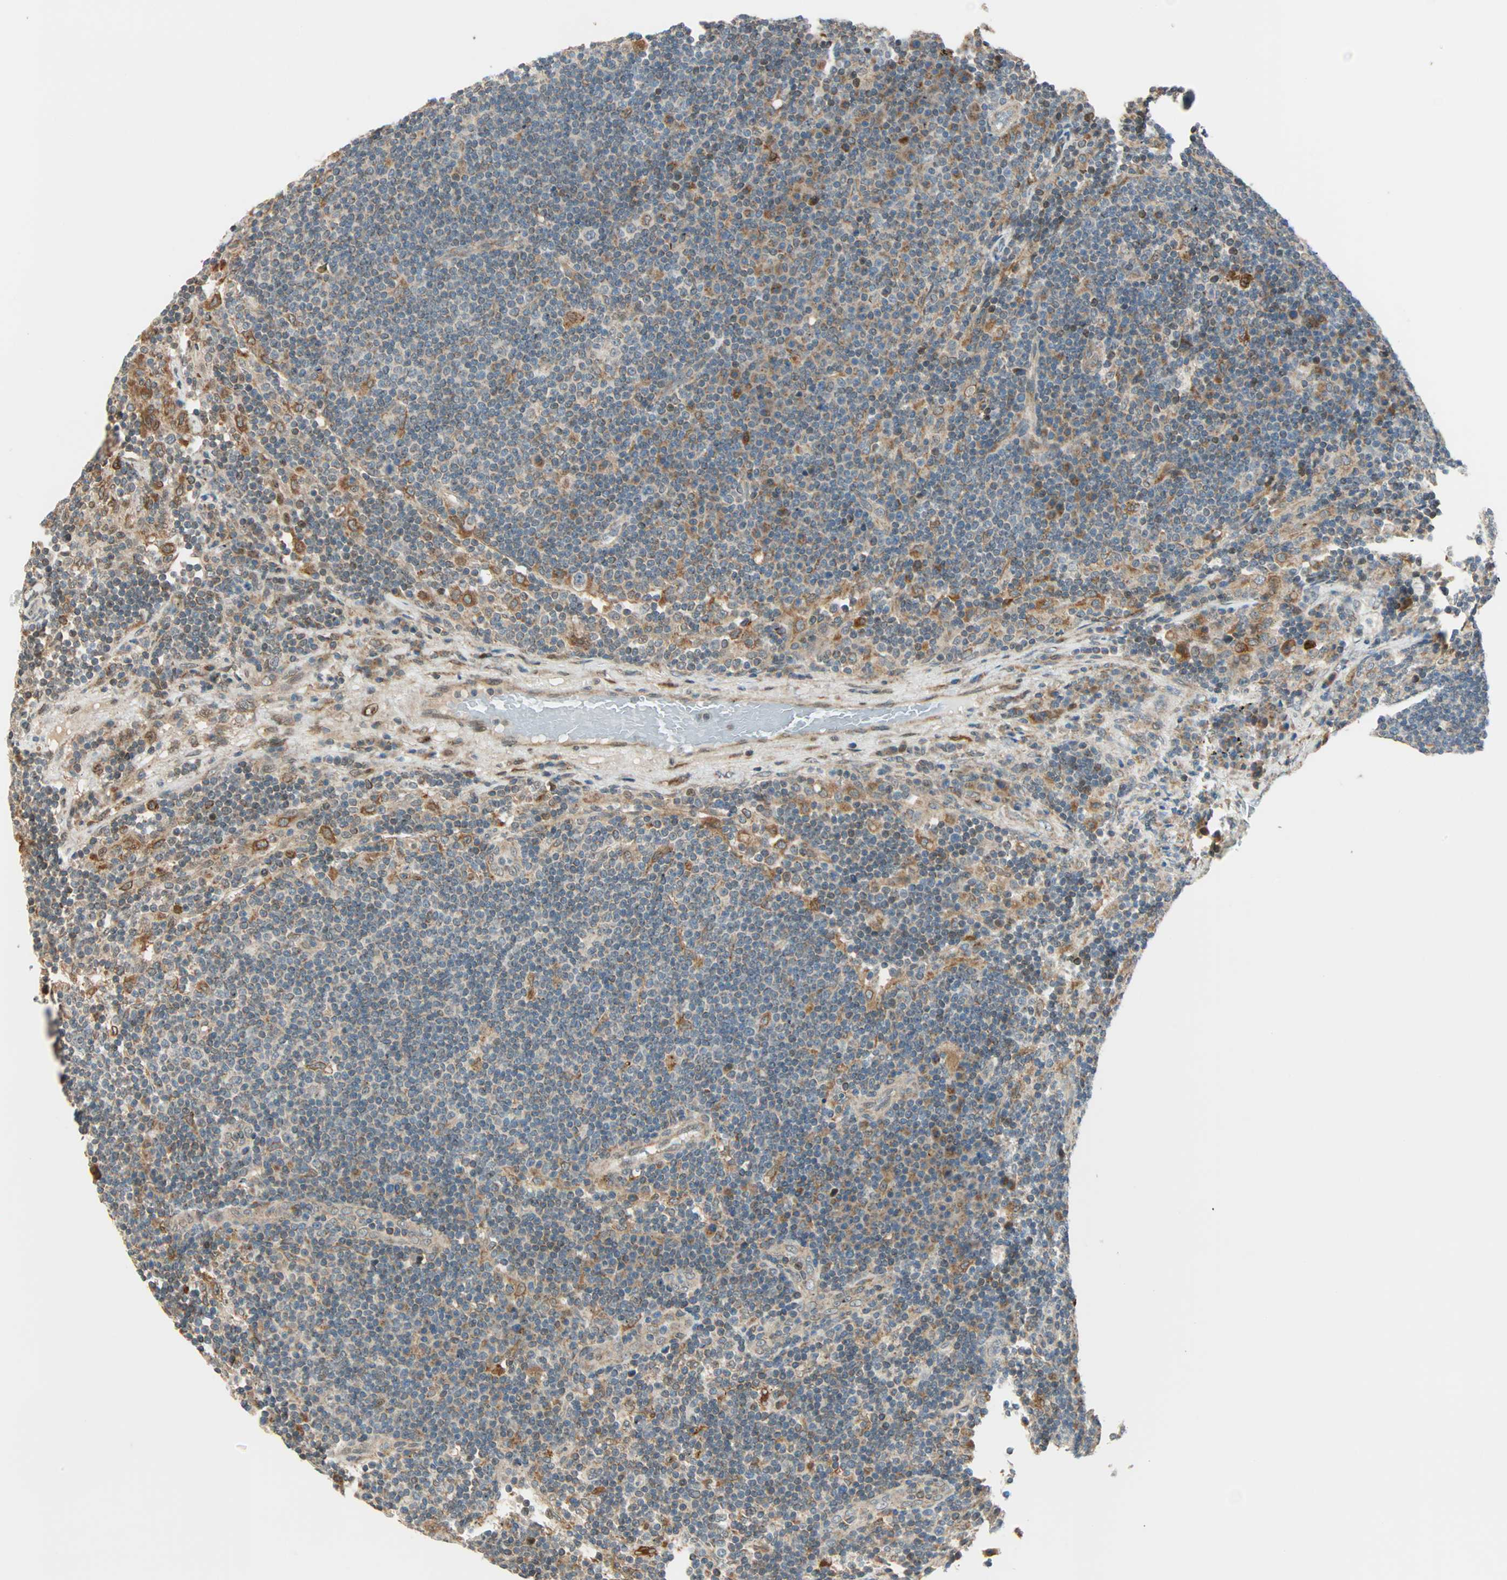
{"staining": {"intensity": "moderate", "quantity": "25%-75%", "location": "nuclear"}, "tissue": "lymph node", "cell_type": "Germinal center cells", "image_type": "normal", "snomed": [{"axis": "morphology", "description": "Normal tissue, NOS"}, {"axis": "morphology", "description": "Squamous cell carcinoma, metastatic, NOS"}, {"axis": "topography", "description": "Lymph node"}], "caption": "Immunohistochemistry (IHC) of normal lymph node exhibits medium levels of moderate nuclear staining in approximately 25%-75% of germinal center cells.", "gene": "PNPLA6", "patient": {"sex": "female", "age": 53}}